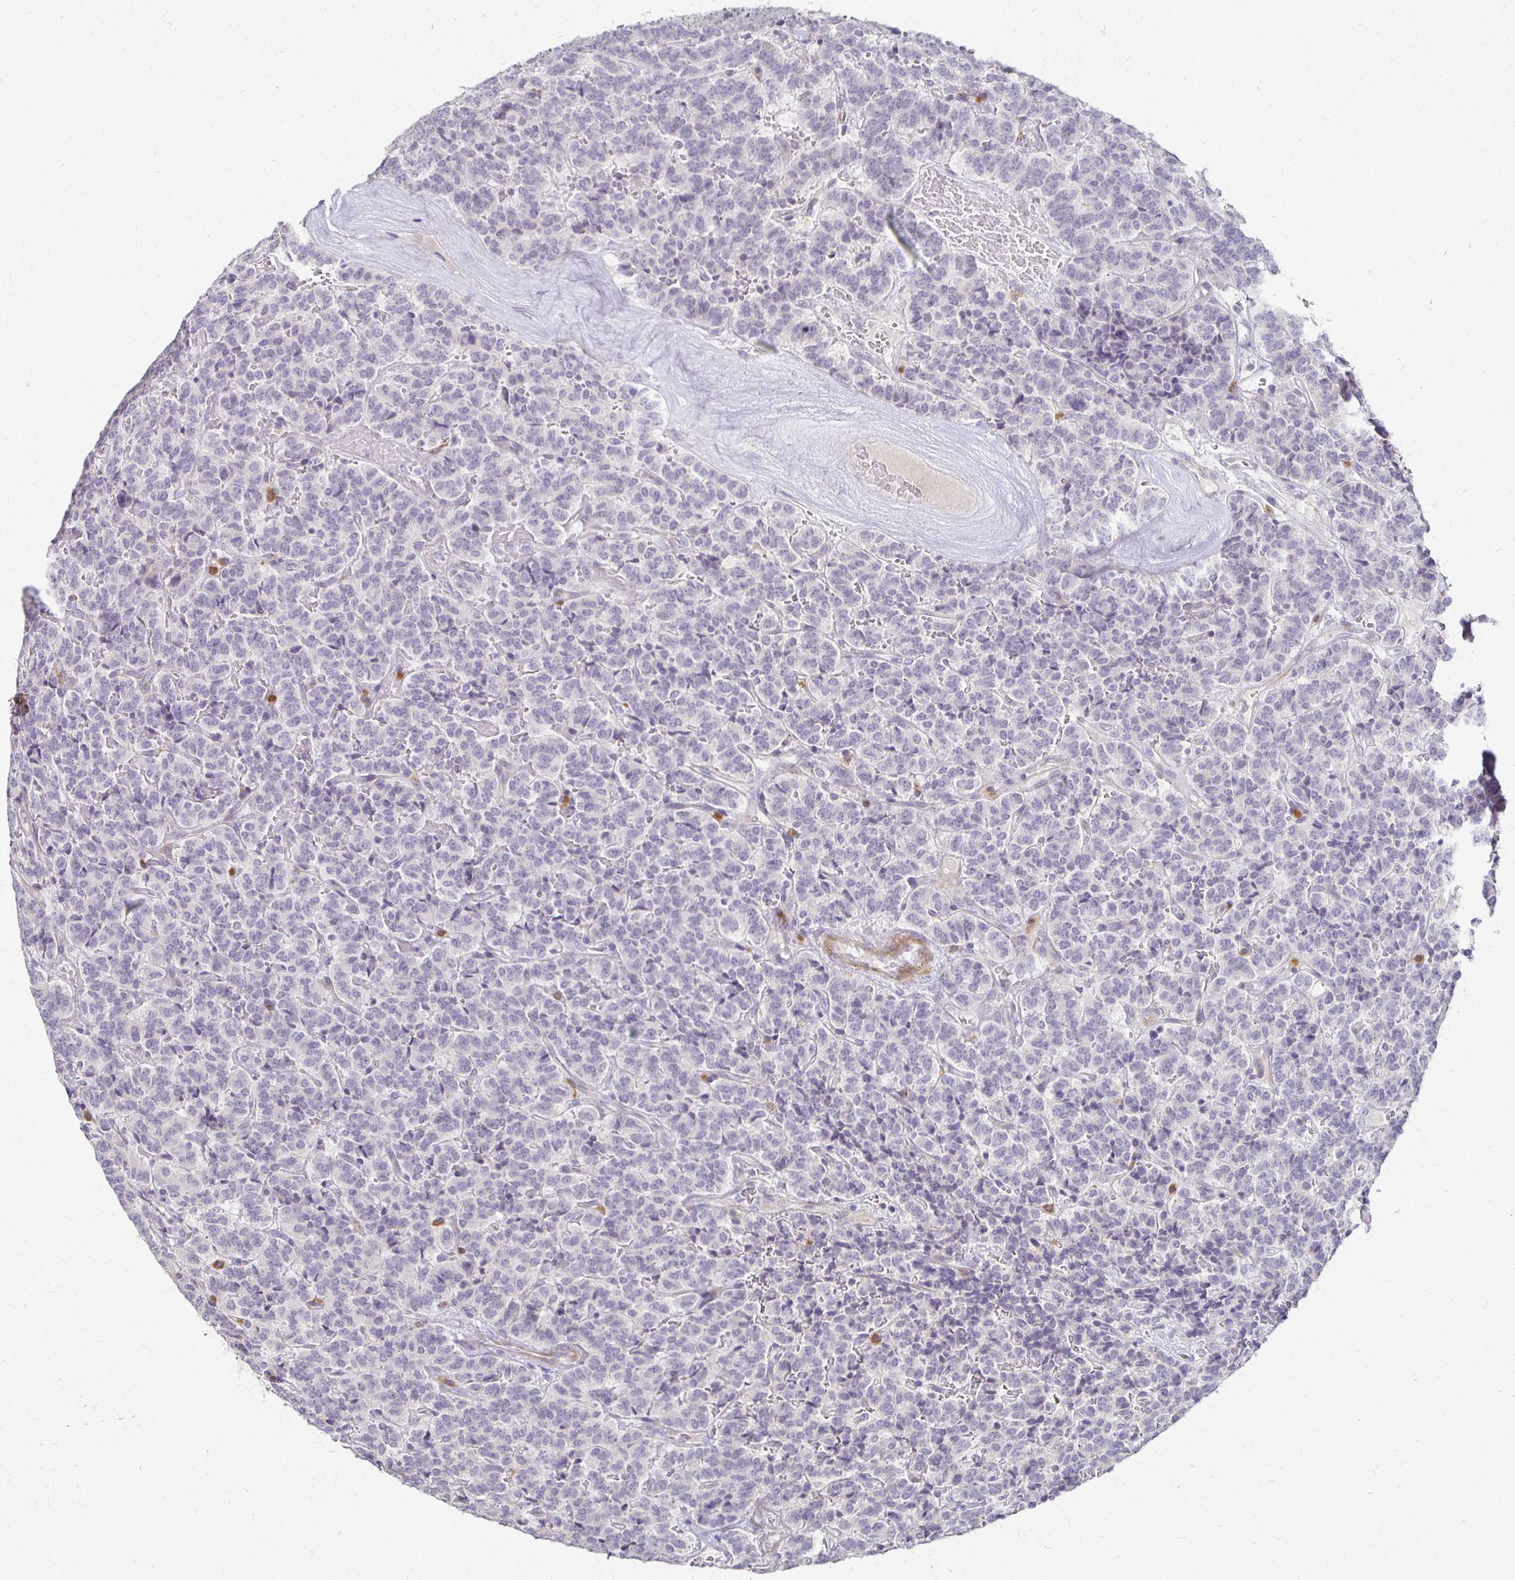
{"staining": {"intensity": "negative", "quantity": "none", "location": "none"}, "tissue": "carcinoid", "cell_type": "Tumor cells", "image_type": "cancer", "snomed": [{"axis": "morphology", "description": "Carcinoid, malignant, NOS"}, {"axis": "topography", "description": "Pancreas"}], "caption": "Tumor cells show no significant staining in carcinoid.", "gene": "FOXO4", "patient": {"sex": "male", "age": 36}}